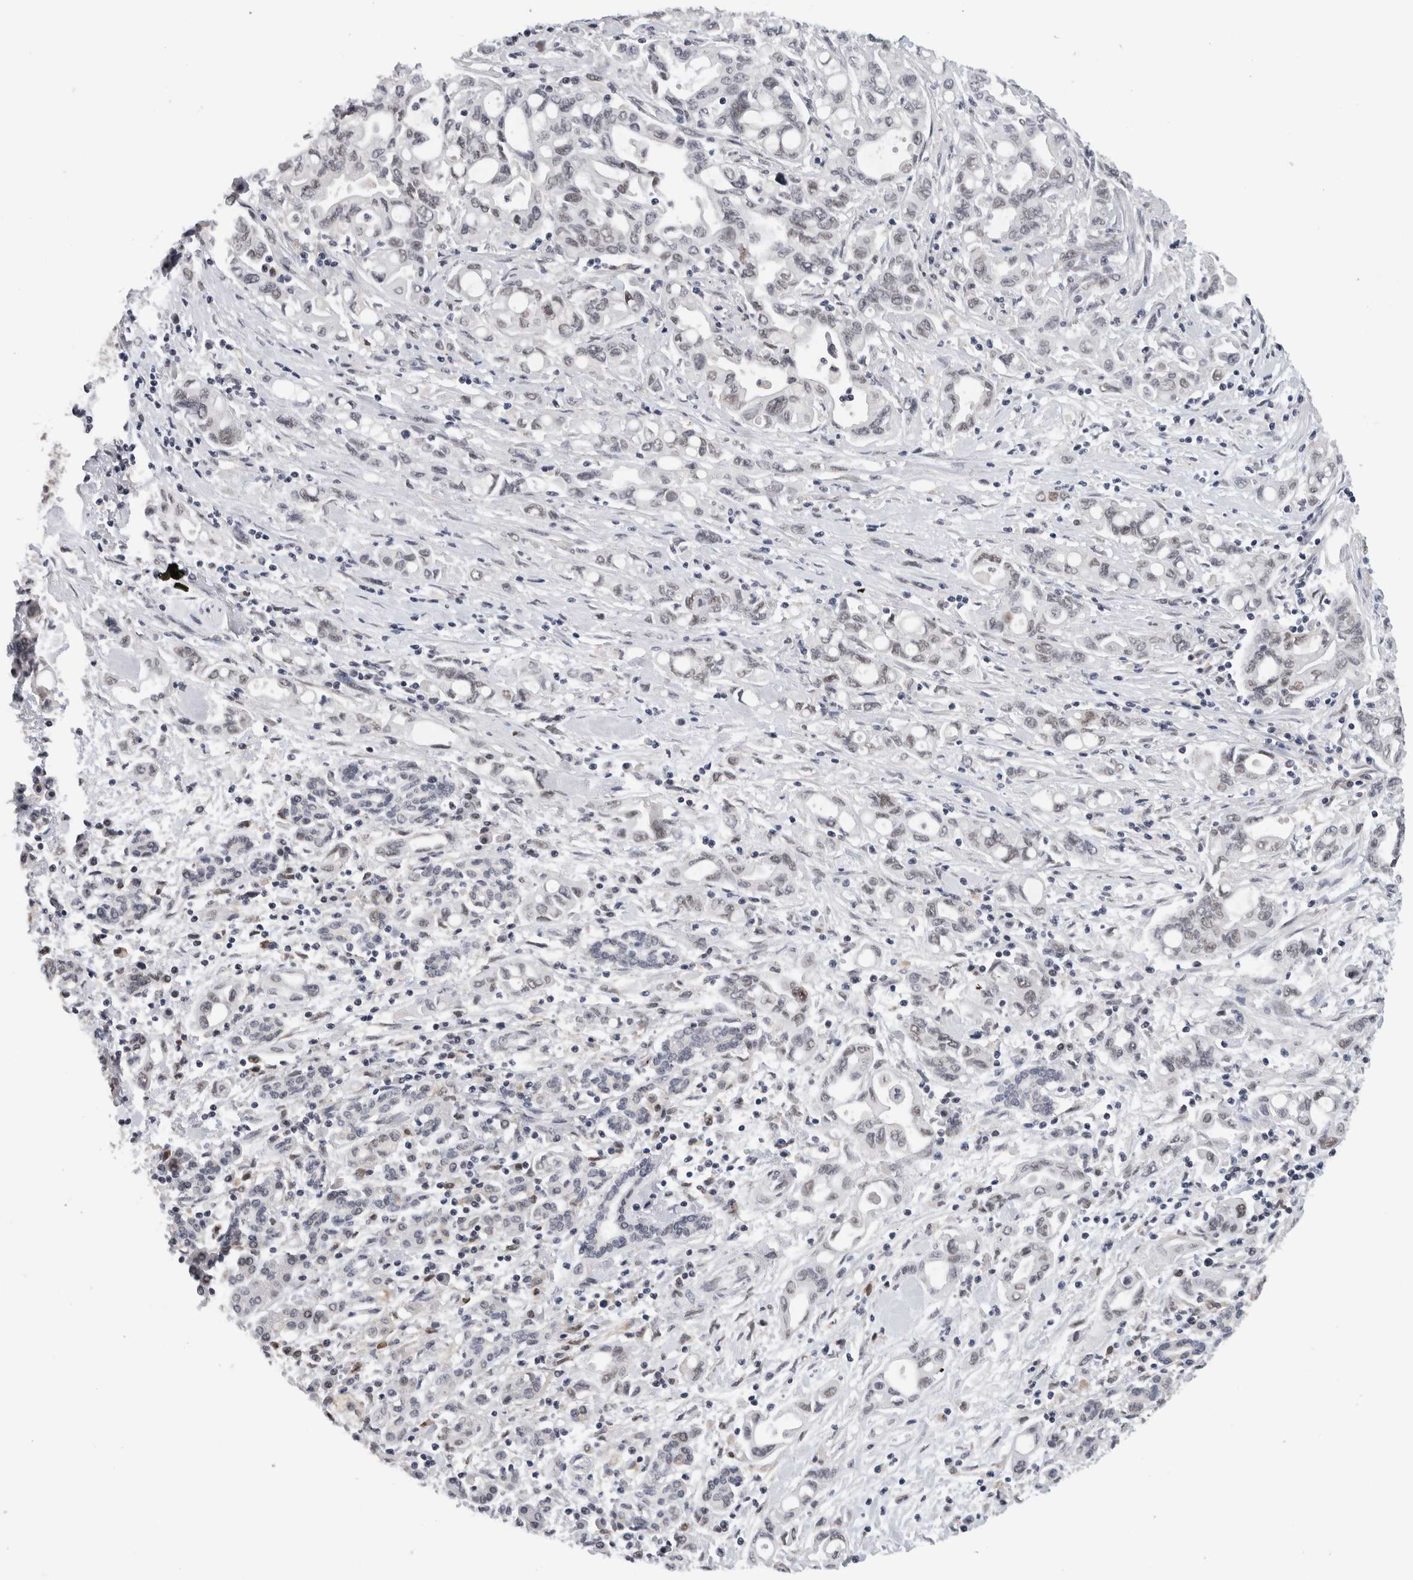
{"staining": {"intensity": "weak", "quantity": "<25%", "location": "nuclear"}, "tissue": "pancreatic cancer", "cell_type": "Tumor cells", "image_type": "cancer", "snomed": [{"axis": "morphology", "description": "Adenocarcinoma, NOS"}, {"axis": "topography", "description": "Pancreas"}], "caption": "DAB (3,3'-diaminobenzidine) immunohistochemical staining of human pancreatic adenocarcinoma reveals no significant positivity in tumor cells.", "gene": "PRXL2A", "patient": {"sex": "female", "age": 57}}